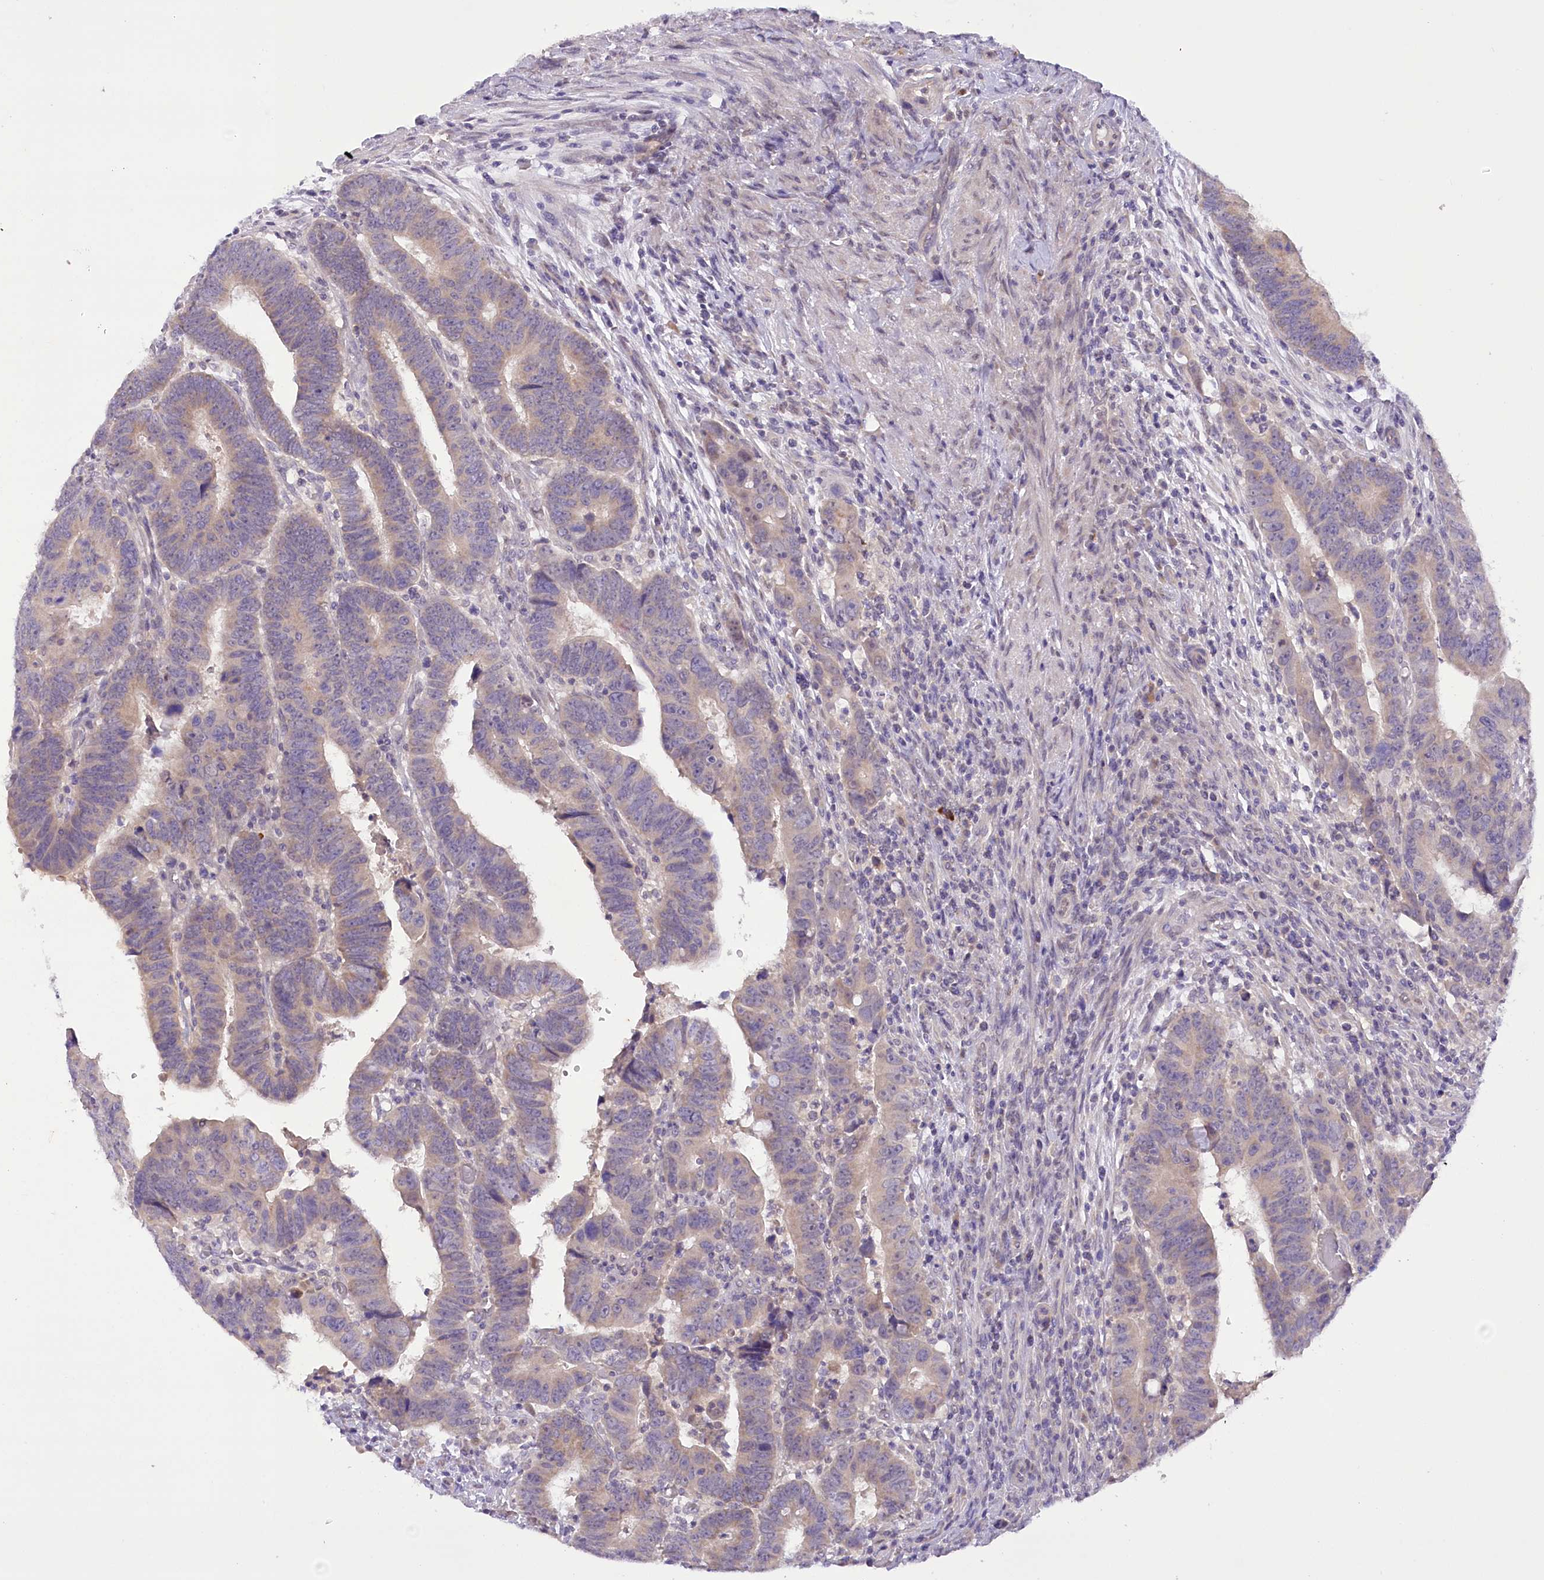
{"staining": {"intensity": "weak", "quantity": "<25%", "location": "cytoplasmic/membranous"}, "tissue": "colorectal cancer", "cell_type": "Tumor cells", "image_type": "cancer", "snomed": [{"axis": "morphology", "description": "Normal tissue, NOS"}, {"axis": "morphology", "description": "Adenocarcinoma, NOS"}, {"axis": "topography", "description": "Rectum"}], "caption": "Immunohistochemistry of colorectal adenocarcinoma exhibits no expression in tumor cells. Nuclei are stained in blue.", "gene": "DCUN1D1", "patient": {"sex": "female", "age": 65}}